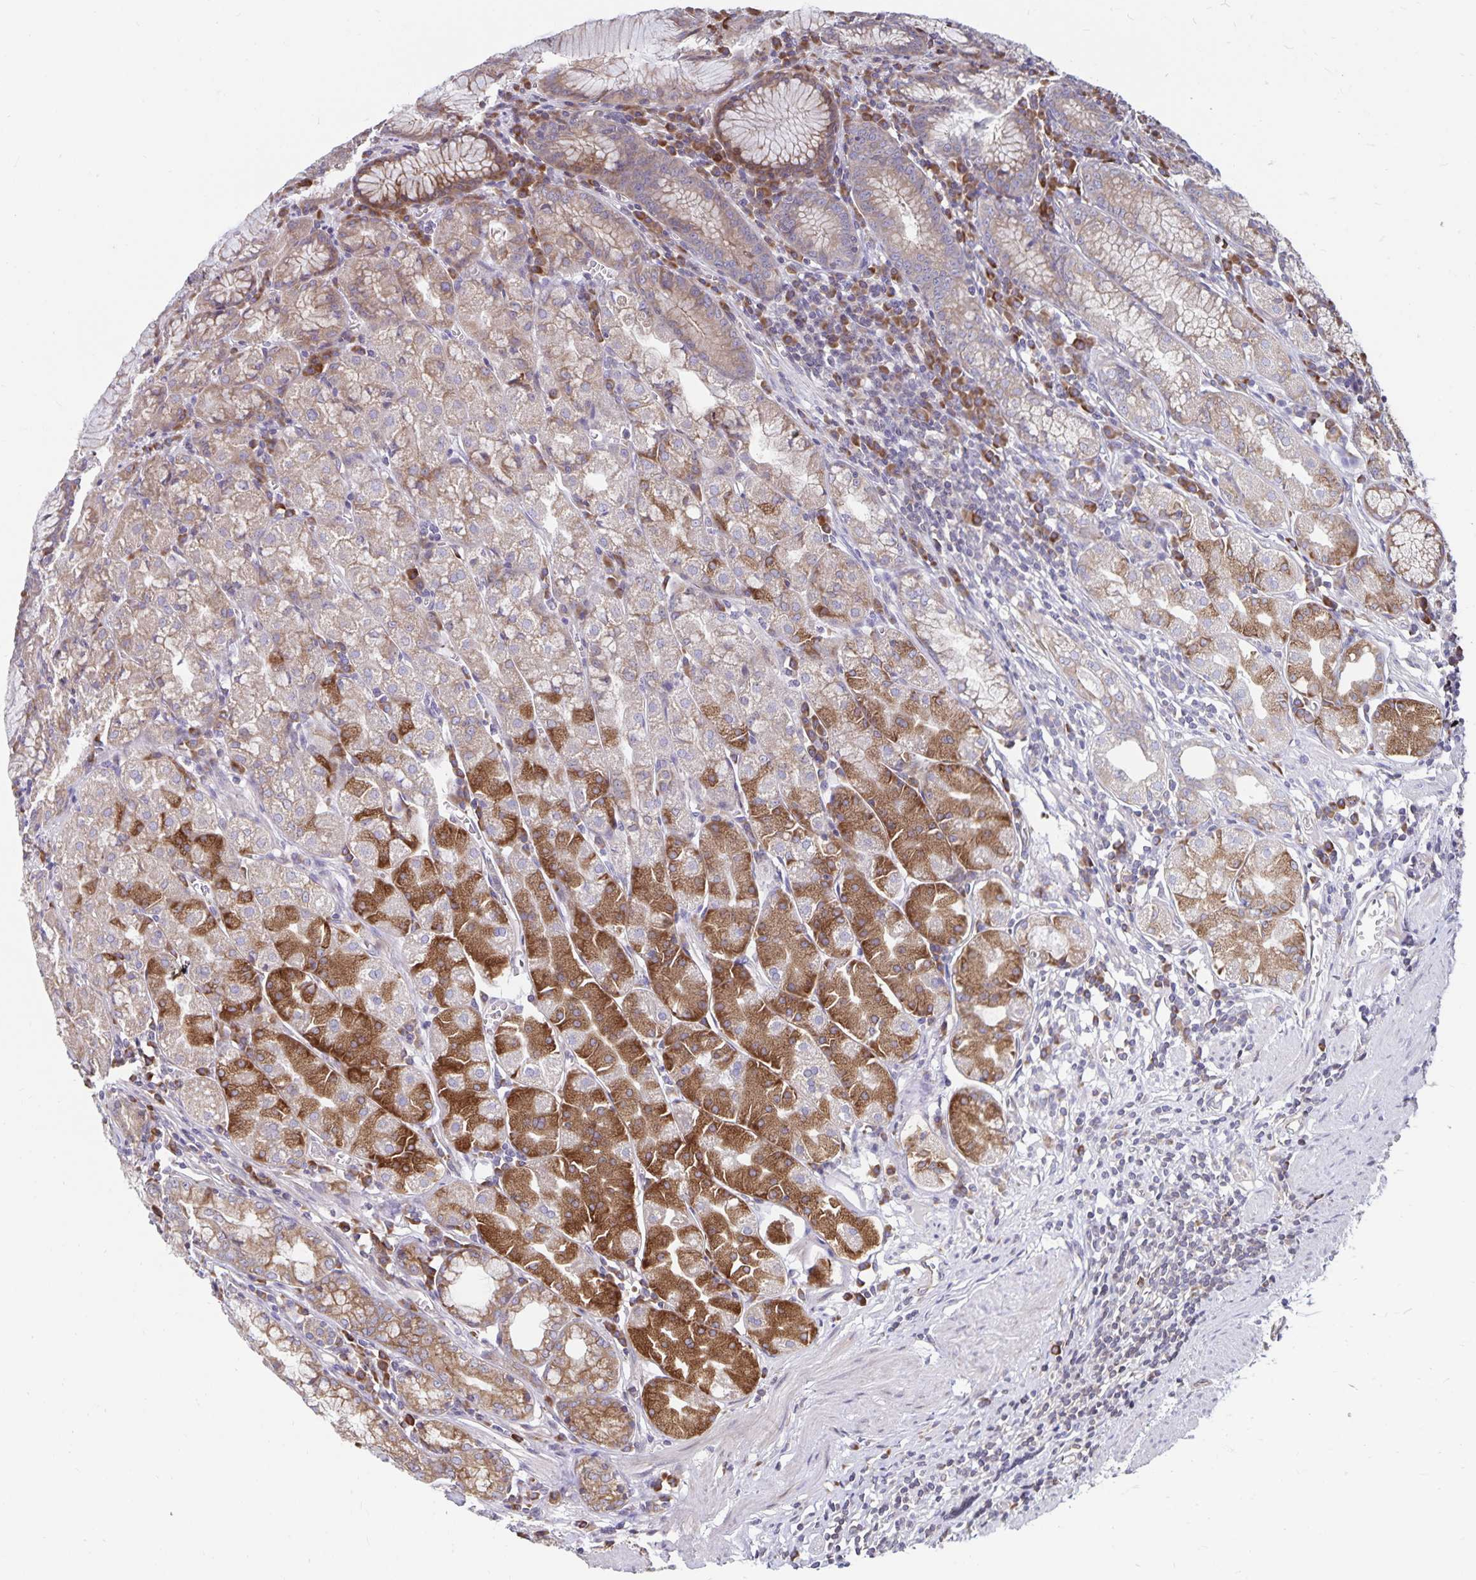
{"staining": {"intensity": "moderate", "quantity": "25%-75%", "location": "cytoplasmic/membranous"}, "tissue": "stomach", "cell_type": "Glandular cells", "image_type": "normal", "snomed": [{"axis": "morphology", "description": "Normal tissue, NOS"}, {"axis": "topography", "description": "Stomach"}], "caption": "This is an image of immunohistochemistry staining of unremarkable stomach, which shows moderate staining in the cytoplasmic/membranous of glandular cells.", "gene": "SEC62", "patient": {"sex": "male", "age": 55}}